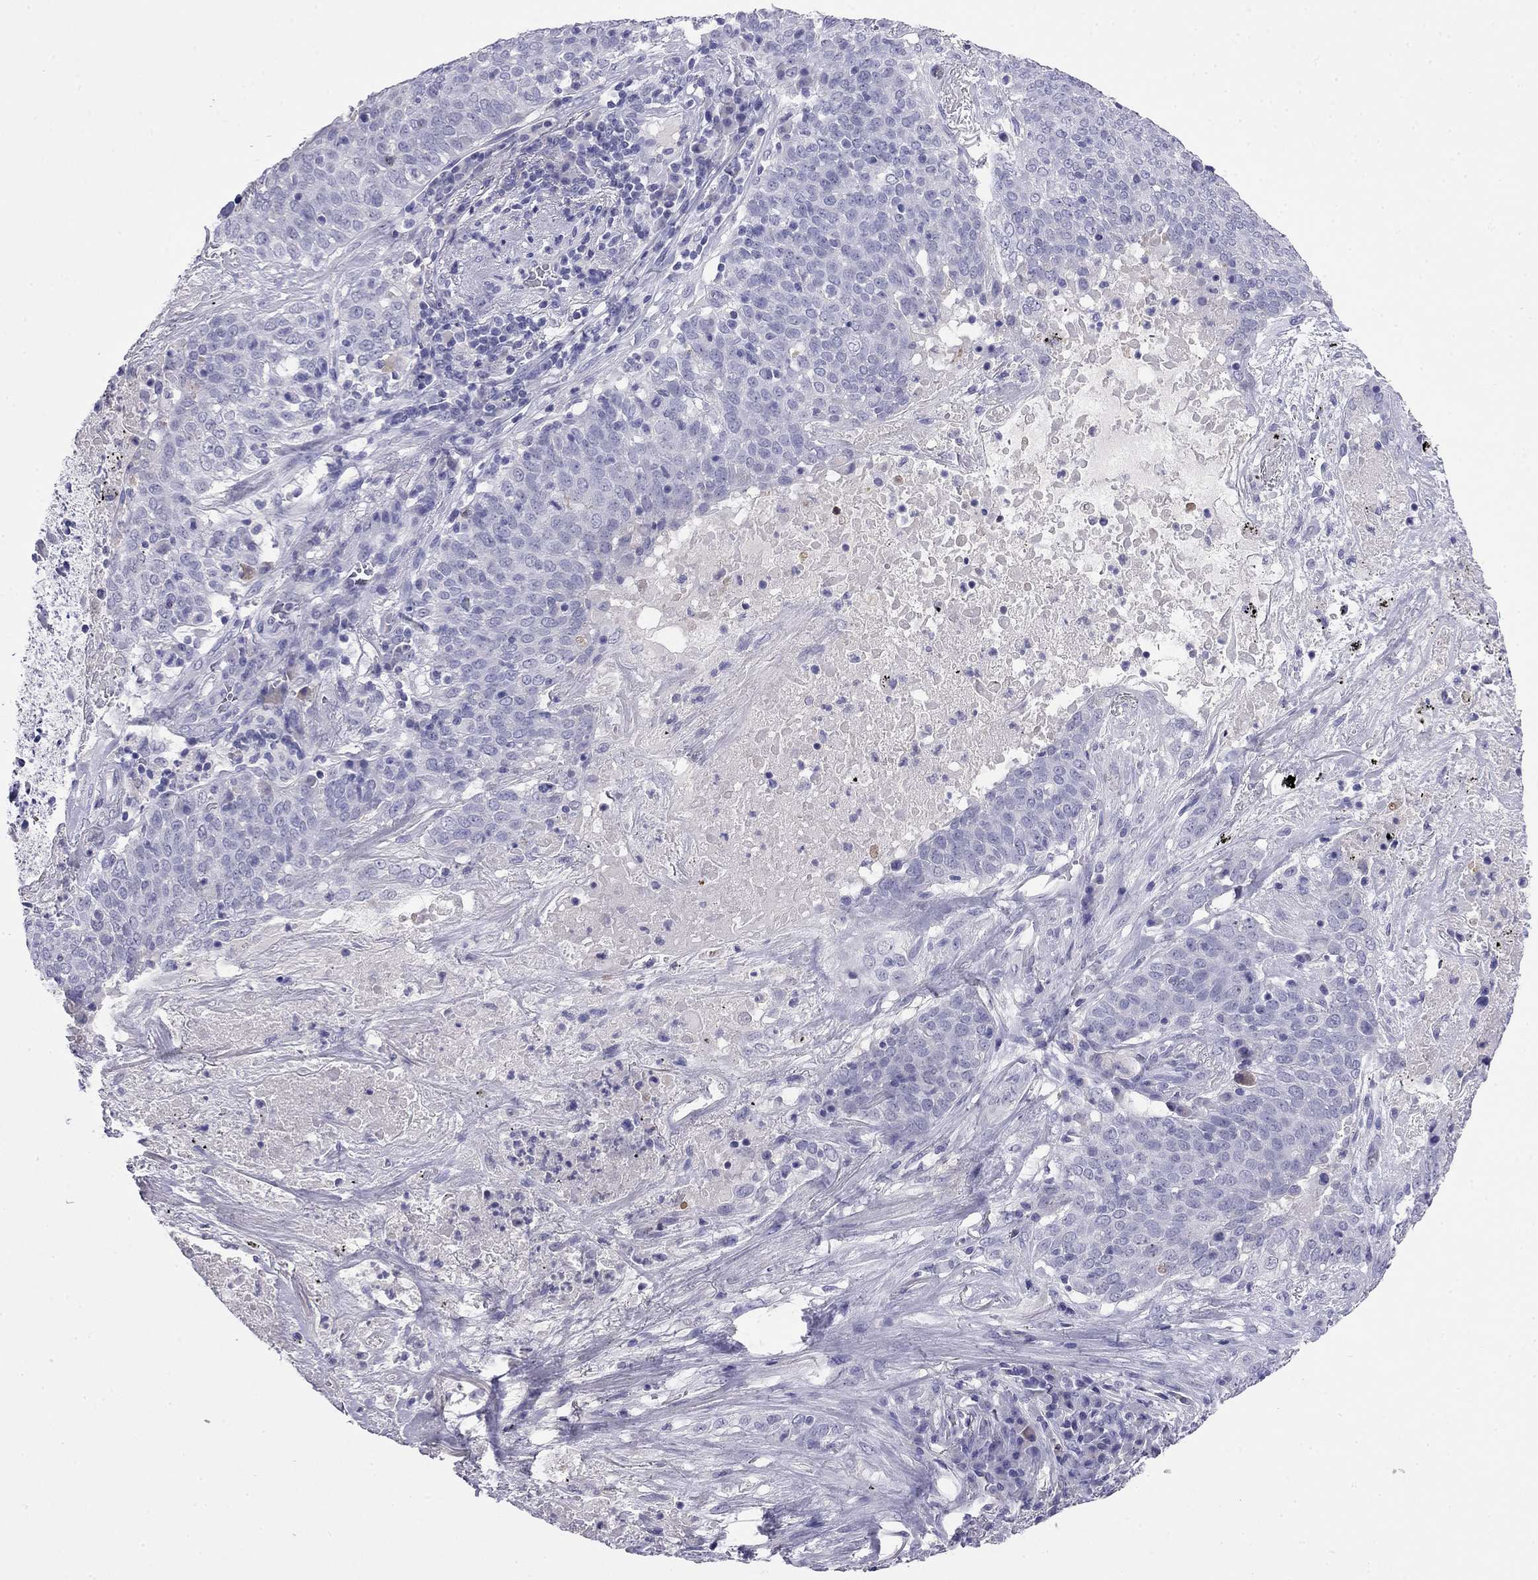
{"staining": {"intensity": "negative", "quantity": "none", "location": "none"}, "tissue": "lung cancer", "cell_type": "Tumor cells", "image_type": "cancer", "snomed": [{"axis": "morphology", "description": "Squamous cell carcinoma, NOS"}, {"axis": "topography", "description": "Lung"}], "caption": "This is an immunohistochemistry micrograph of human lung cancer. There is no positivity in tumor cells.", "gene": "ODF4", "patient": {"sex": "male", "age": 82}}